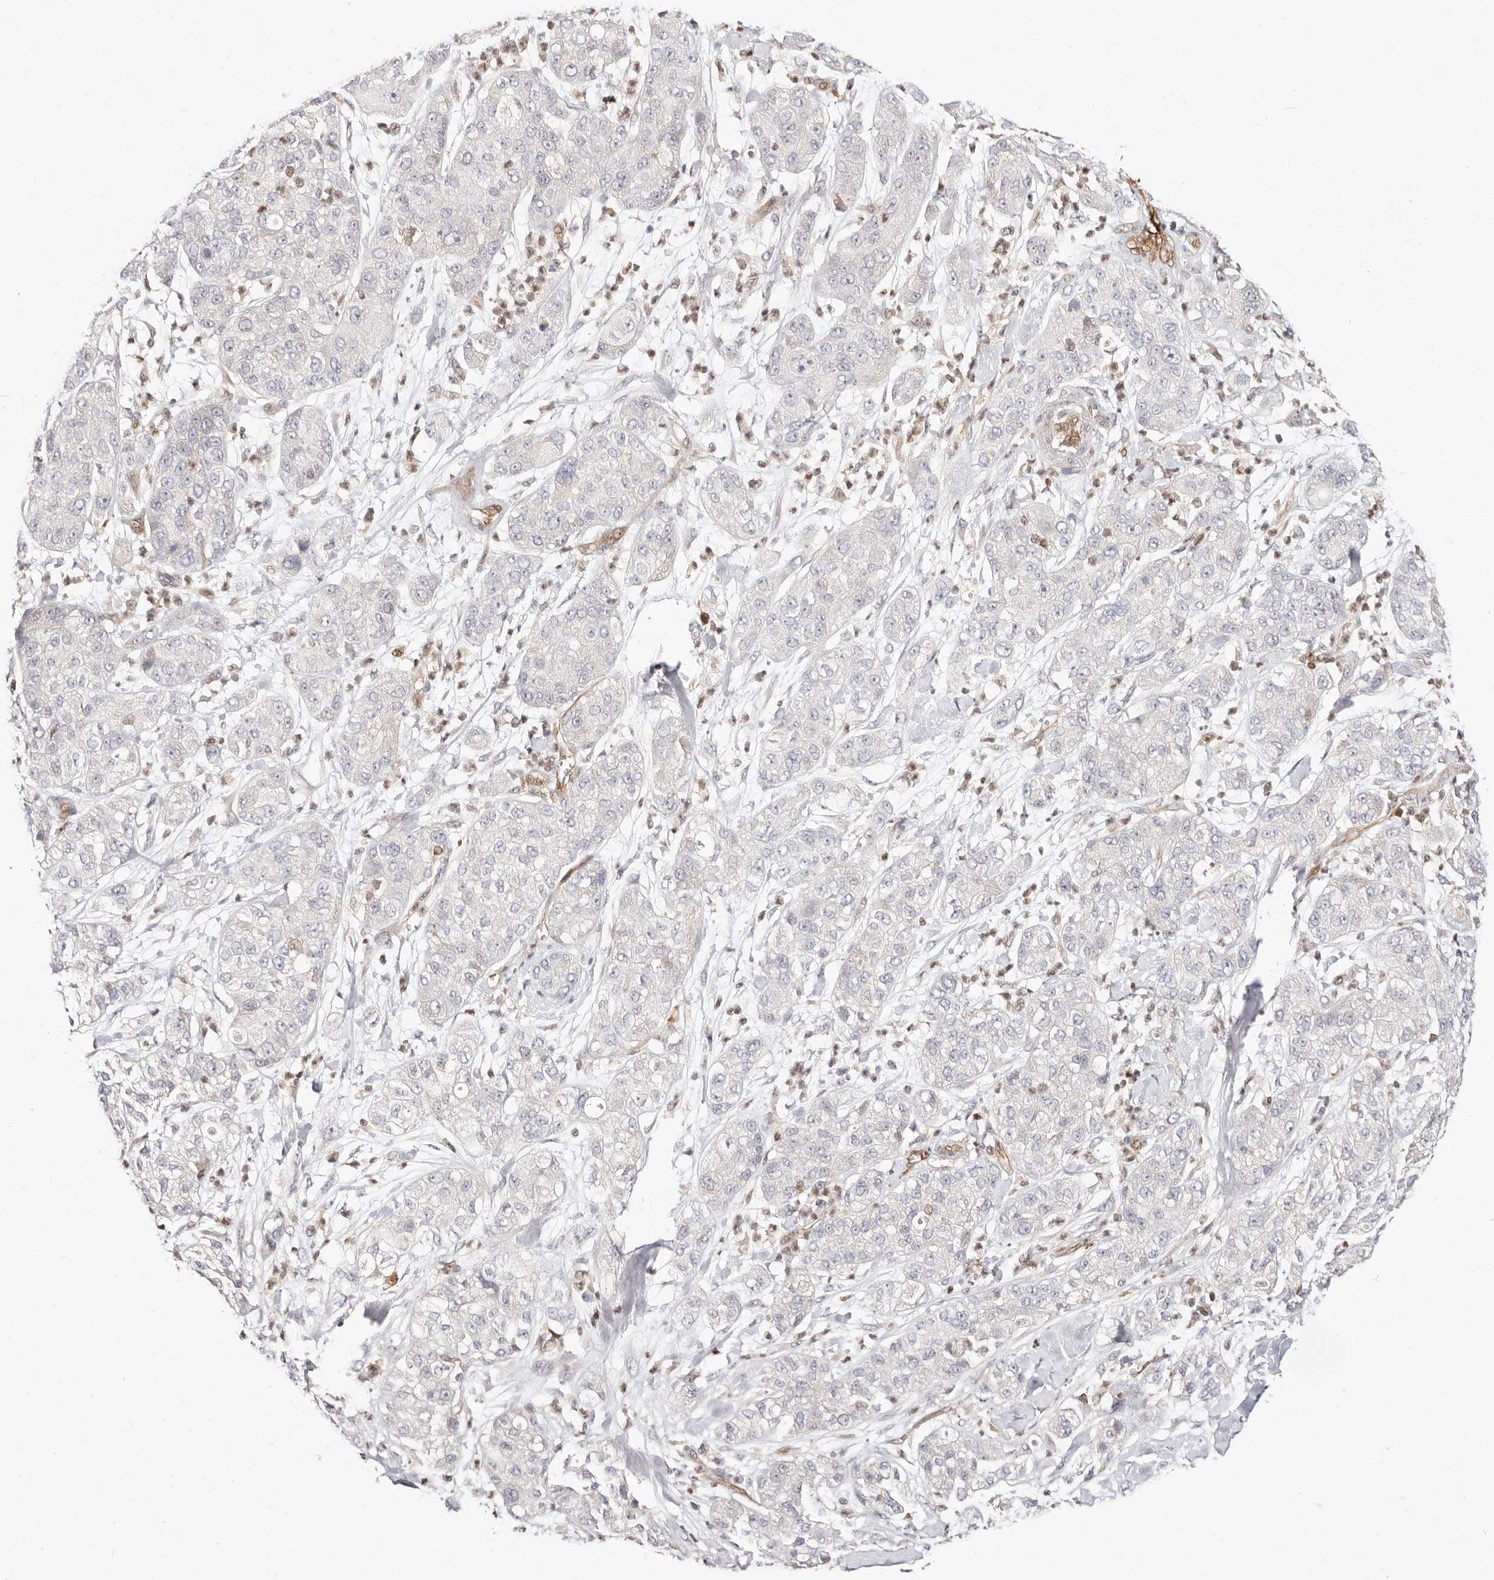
{"staining": {"intensity": "negative", "quantity": "none", "location": "none"}, "tissue": "pancreatic cancer", "cell_type": "Tumor cells", "image_type": "cancer", "snomed": [{"axis": "morphology", "description": "Adenocarcinoma, NOS"}, {"axis": "topography", "description": "Pancreas"}], "caption": "The histopathology image demonstrates no staining of tumor cells in pancreatic cancer. (DAB IHC with hematoxylin counter stain).", "gene": "STAT5A", "patient": {"sex": "female", "age": 78}}